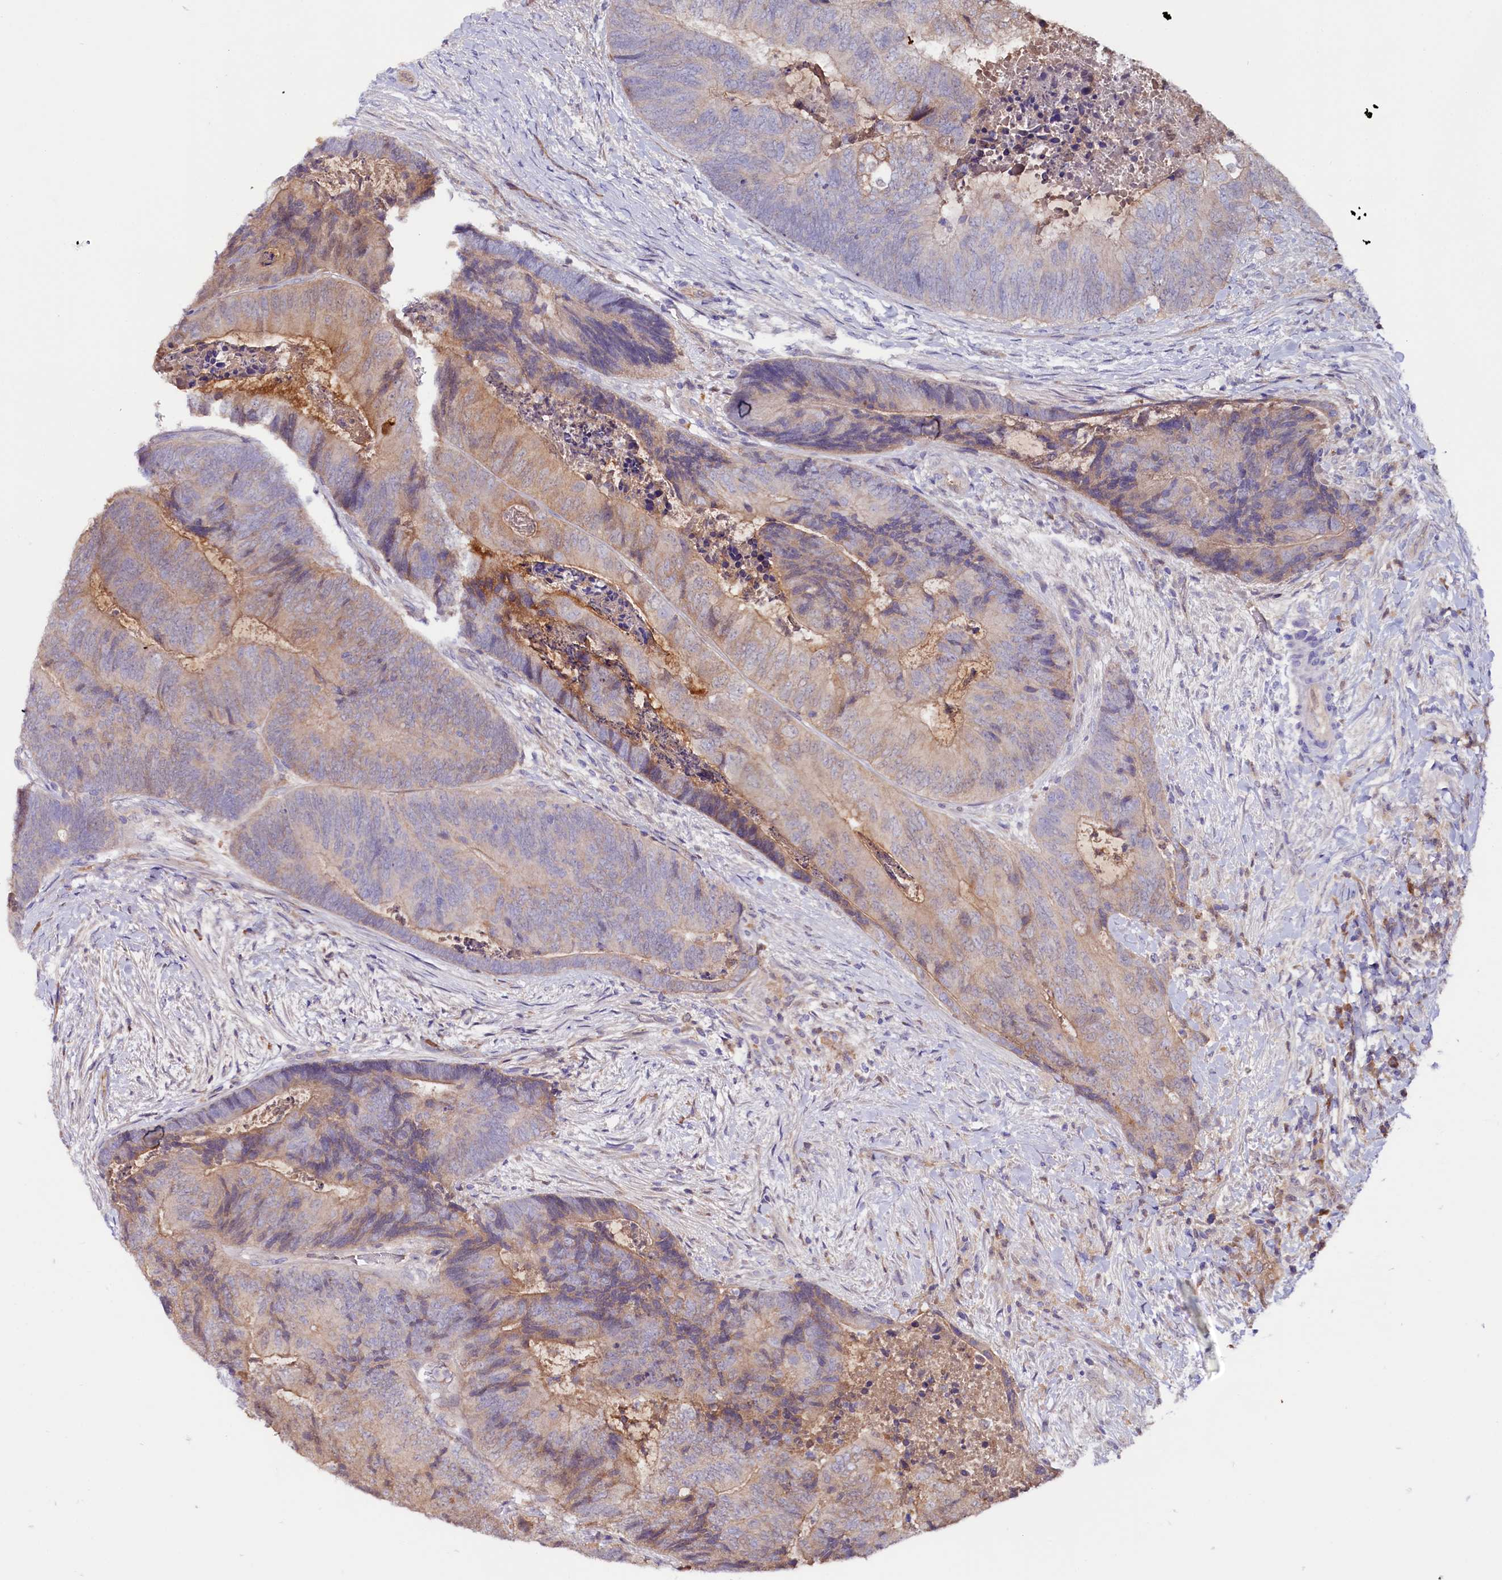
{"staining": {"intensity": "moderate", "quantity": "25%-75%", "location": "cytoplasmic/membranous"}, "tissue": "colorectal cancer", "cell_type": "Tumor cells", "image_type": "cancer", "snomed": [{"axis": "morphology", "description": "Adenocarcinoma, NOS"}, {"axis": "topography", "description": "Colon"}], "caption": "Colorectal cancer stained with a protein marker reveals moderate staining in tumor cells.", "gene": "IL17RD", "patient": {"sex": "female", "age": 67}}